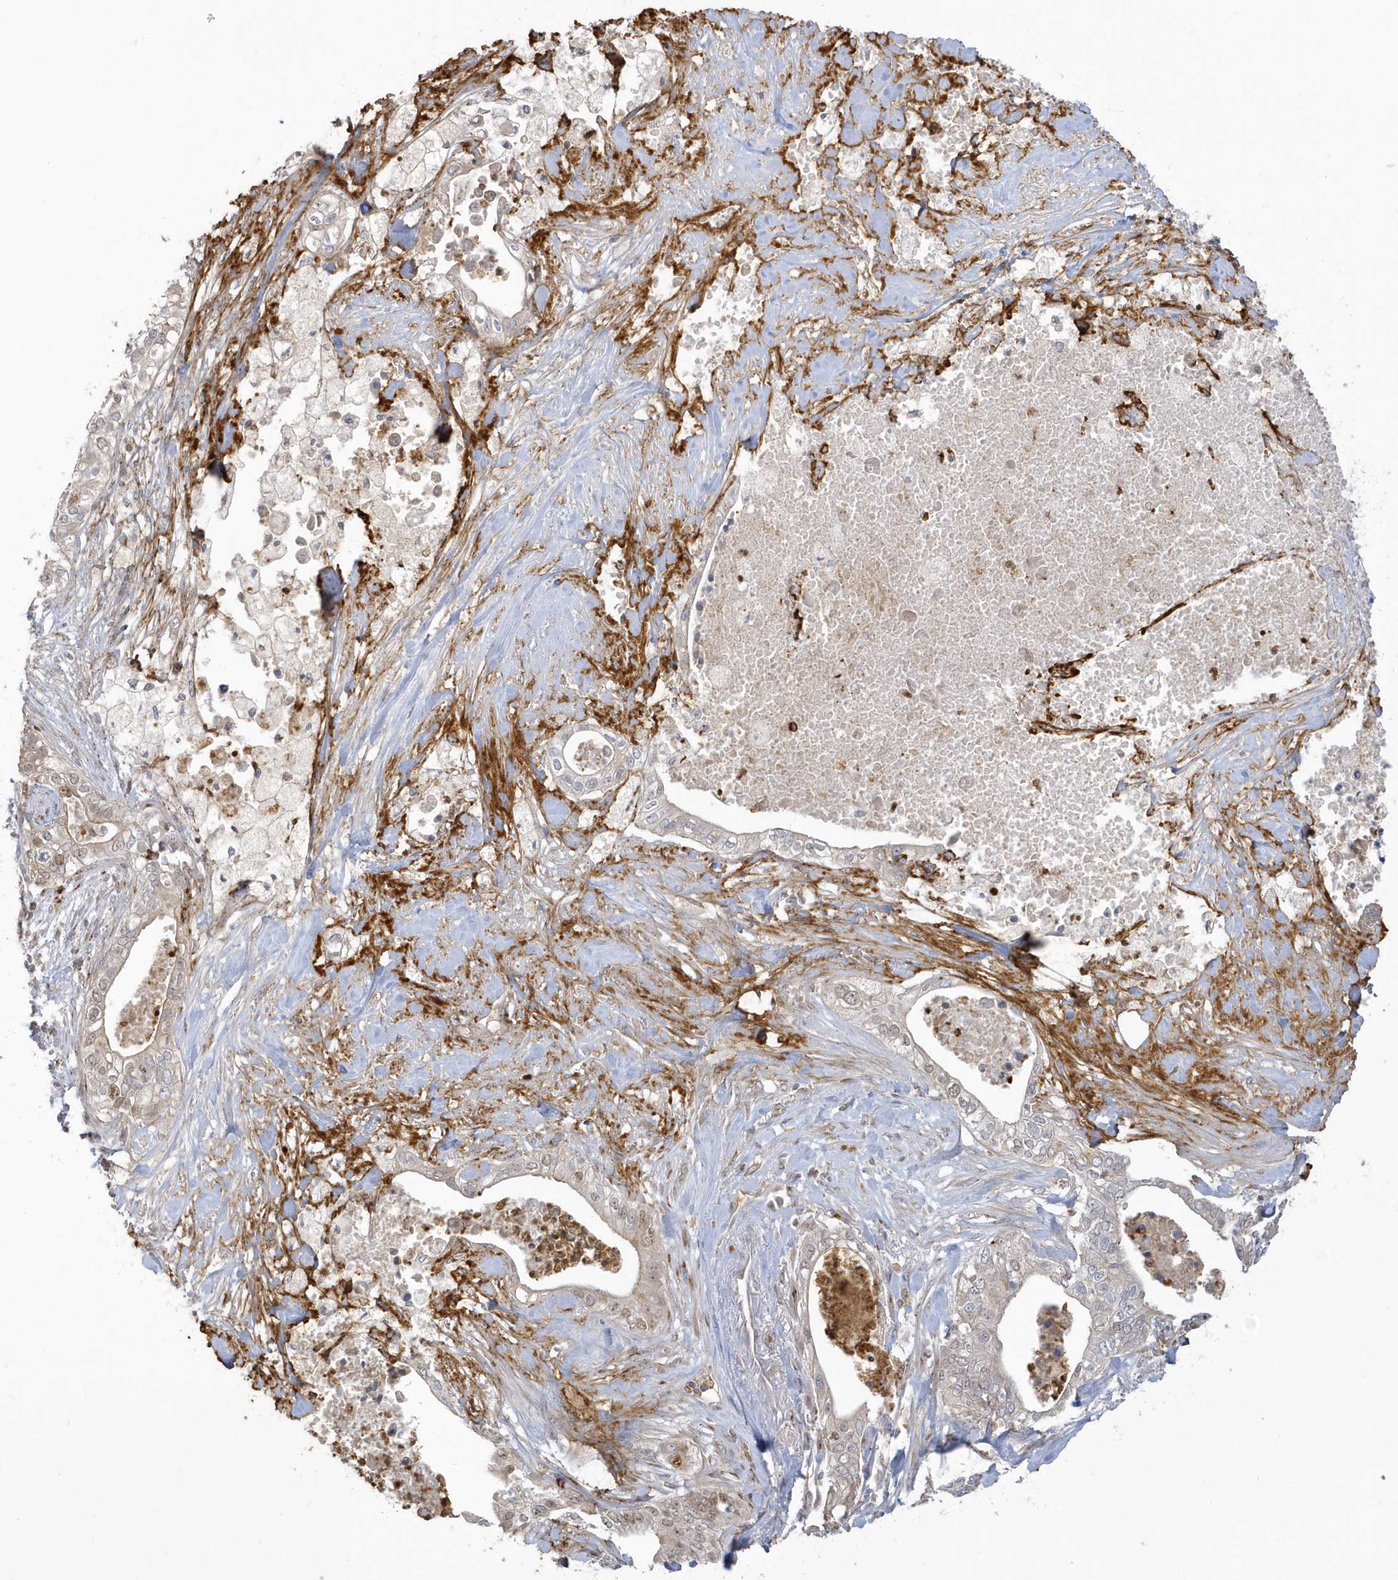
{"staining": {"intensity": "weak", "quantity": "<25%", "location": "cytoplasmic/membranous"}, "tissue": "pancreatic cancer", "cell_type": "Tumor cells", "image_type": "cancer", "snomed": [{"axis": "morphology", "description": "Adenocarcinoma, NOS"}, {"axis": "topography", "description": "Pancreas"}], "caption": "DAB immunohistochemical staining of human pancreatic cancer reveals no significant expression in tumor cells. (Brightfield microscopy of DAB (3,3'-diaminobenzidine) immunohistochemistry at high magnification).", "gene": "NAF1", "patient": {"sex": "female", "age": 78}}